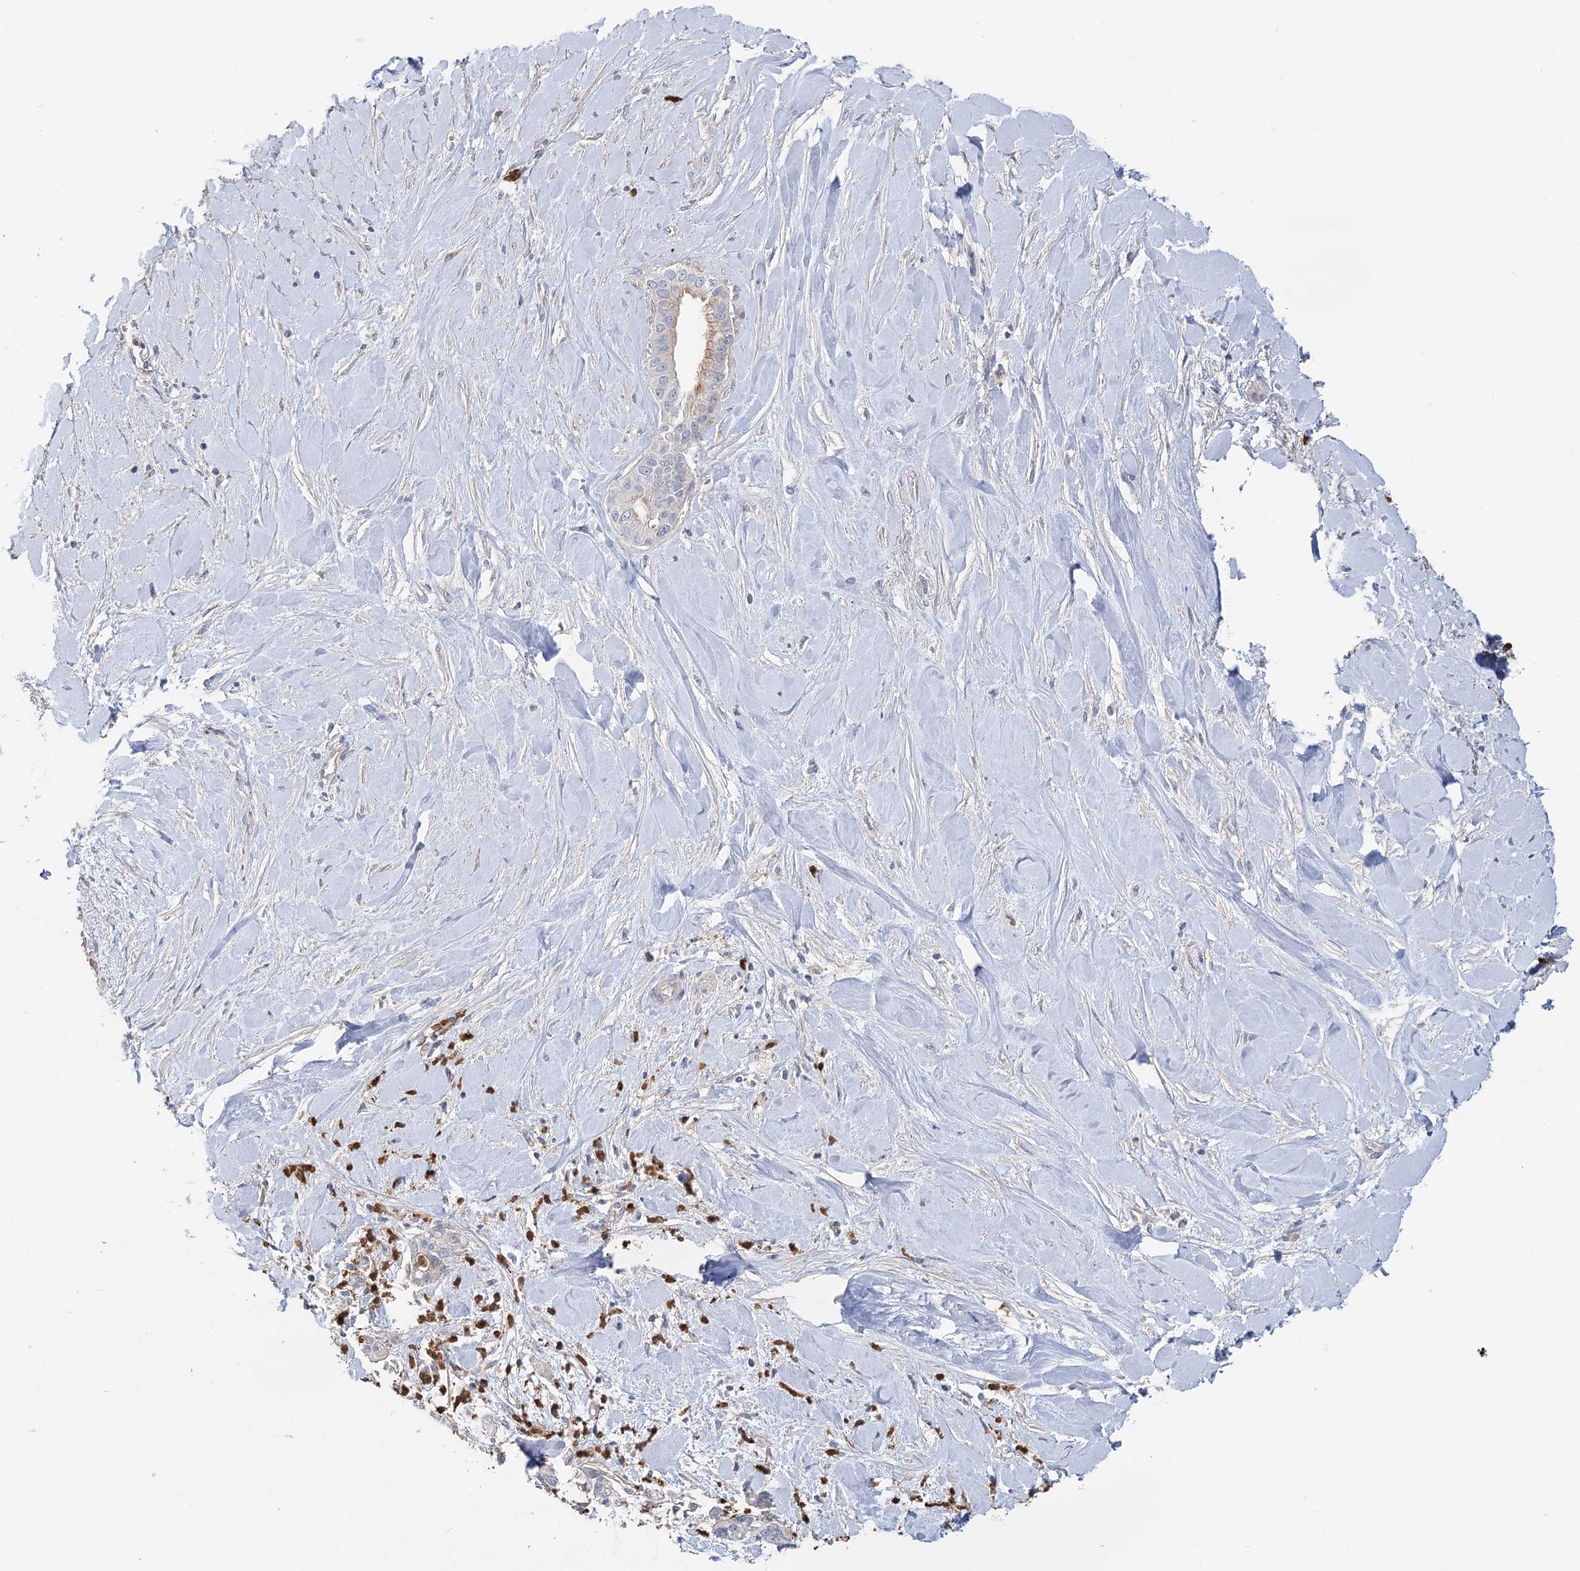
{"staining": {"intensity": "weak", "quantity": "<25%", "location": "cytoplasmic/membranous"}, "tissue": "liver cancer", "cell_type": "Tumor cells", "image_type": "cancer", "snomed": [{"axis": "morphology", "description": "Cholangiocarcinoma"}, {"axis": "topography", "description": "Liver"}], "caption": "Immunohistochemistry (IHC) image of neoplastic tissue: cholangiocarcinoma (liver) stained with DAB demonstrates no significant protein expression in tumor cells.", "gene": "EPB41L5", "patient": {"sex": "female", "age": 54}}